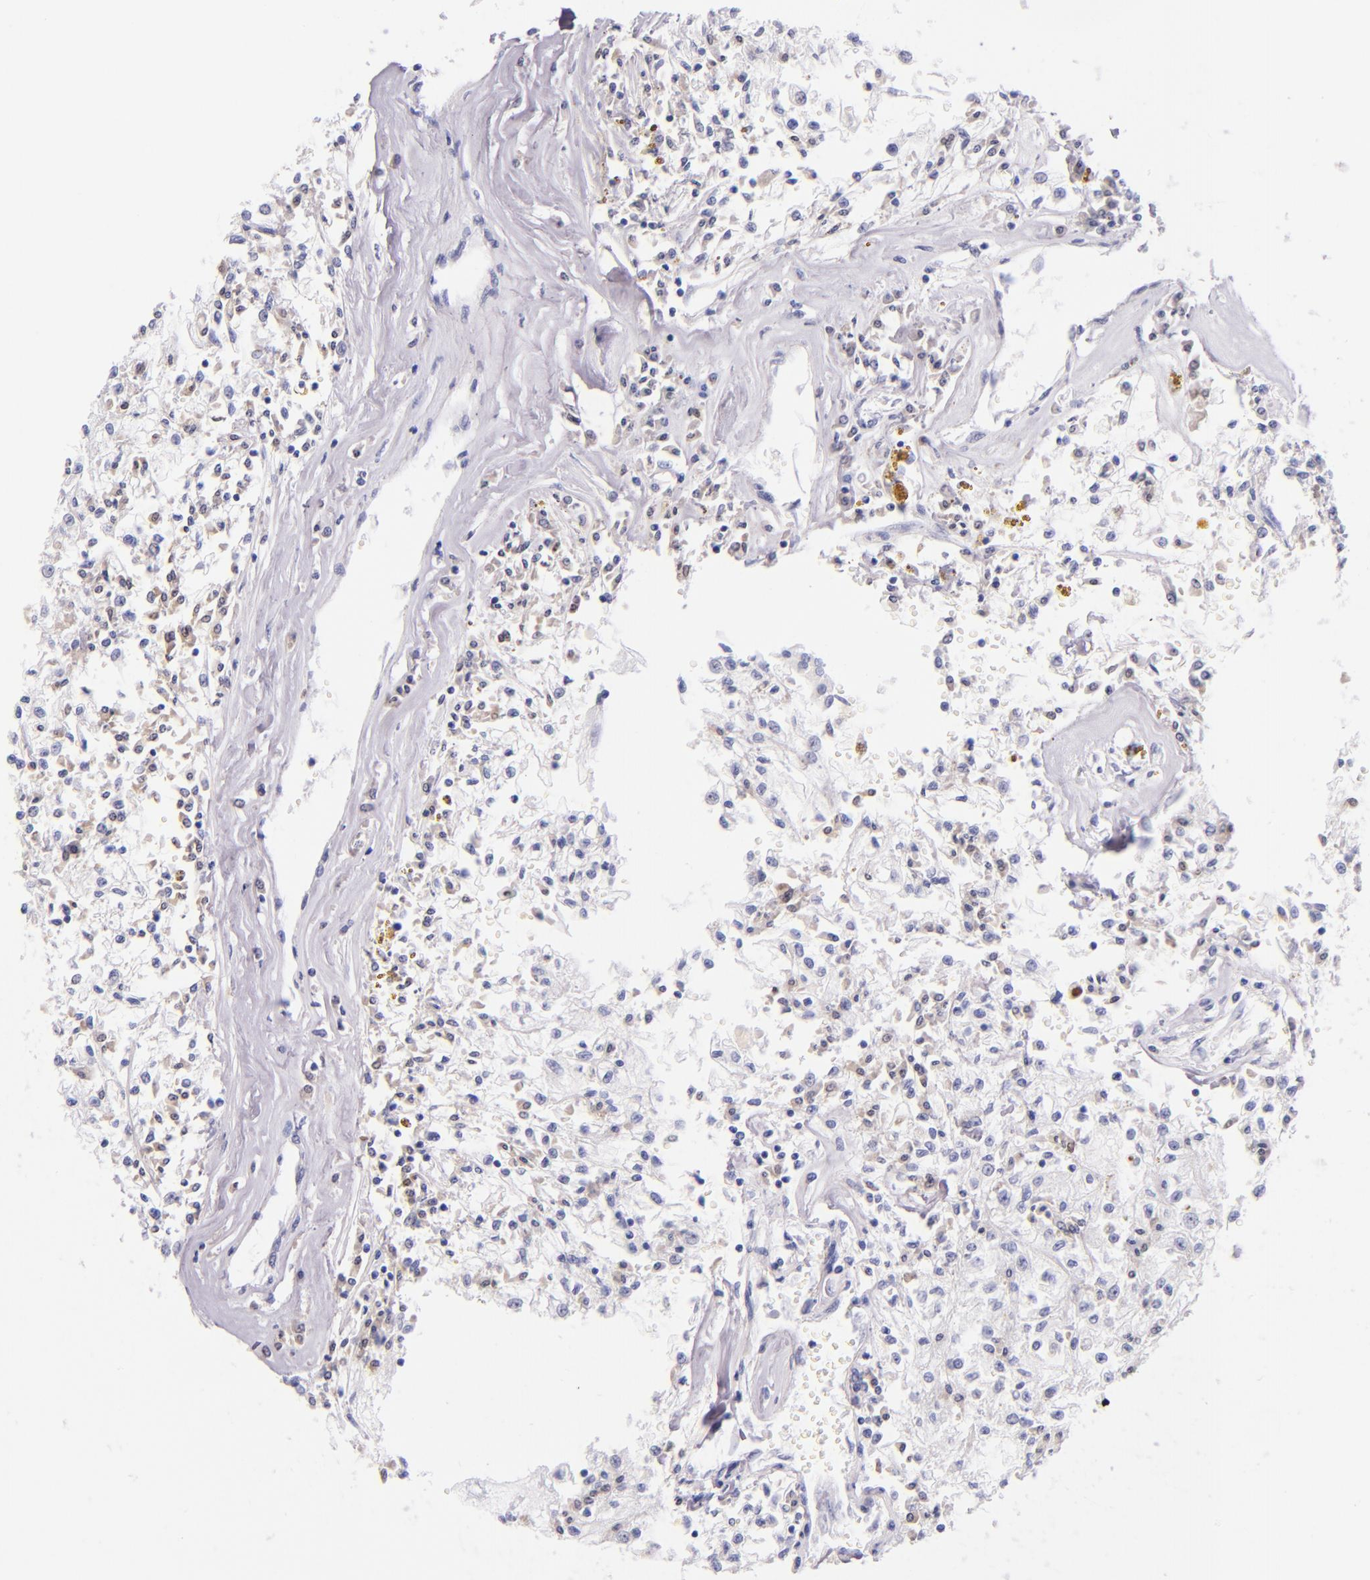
{"staining": {"intensity": "negative", "quantity": "none", "location": "none"}, "tissue": "renal cancer", "cell_type": "Tumor cells", "image_type": "cancer", "snomed": [{"axis": "morphology", "description": "Adenocarcinoma, NOS"}, {"axis": "topography", "description": "Kidney"}], "caption": "A photomicrograph of adenocarcinoma (renal) stained for a protein displays no brown staining in tumor cells.", "gene": "IRF4", "patient": {"sex": "male", "age": 78}}